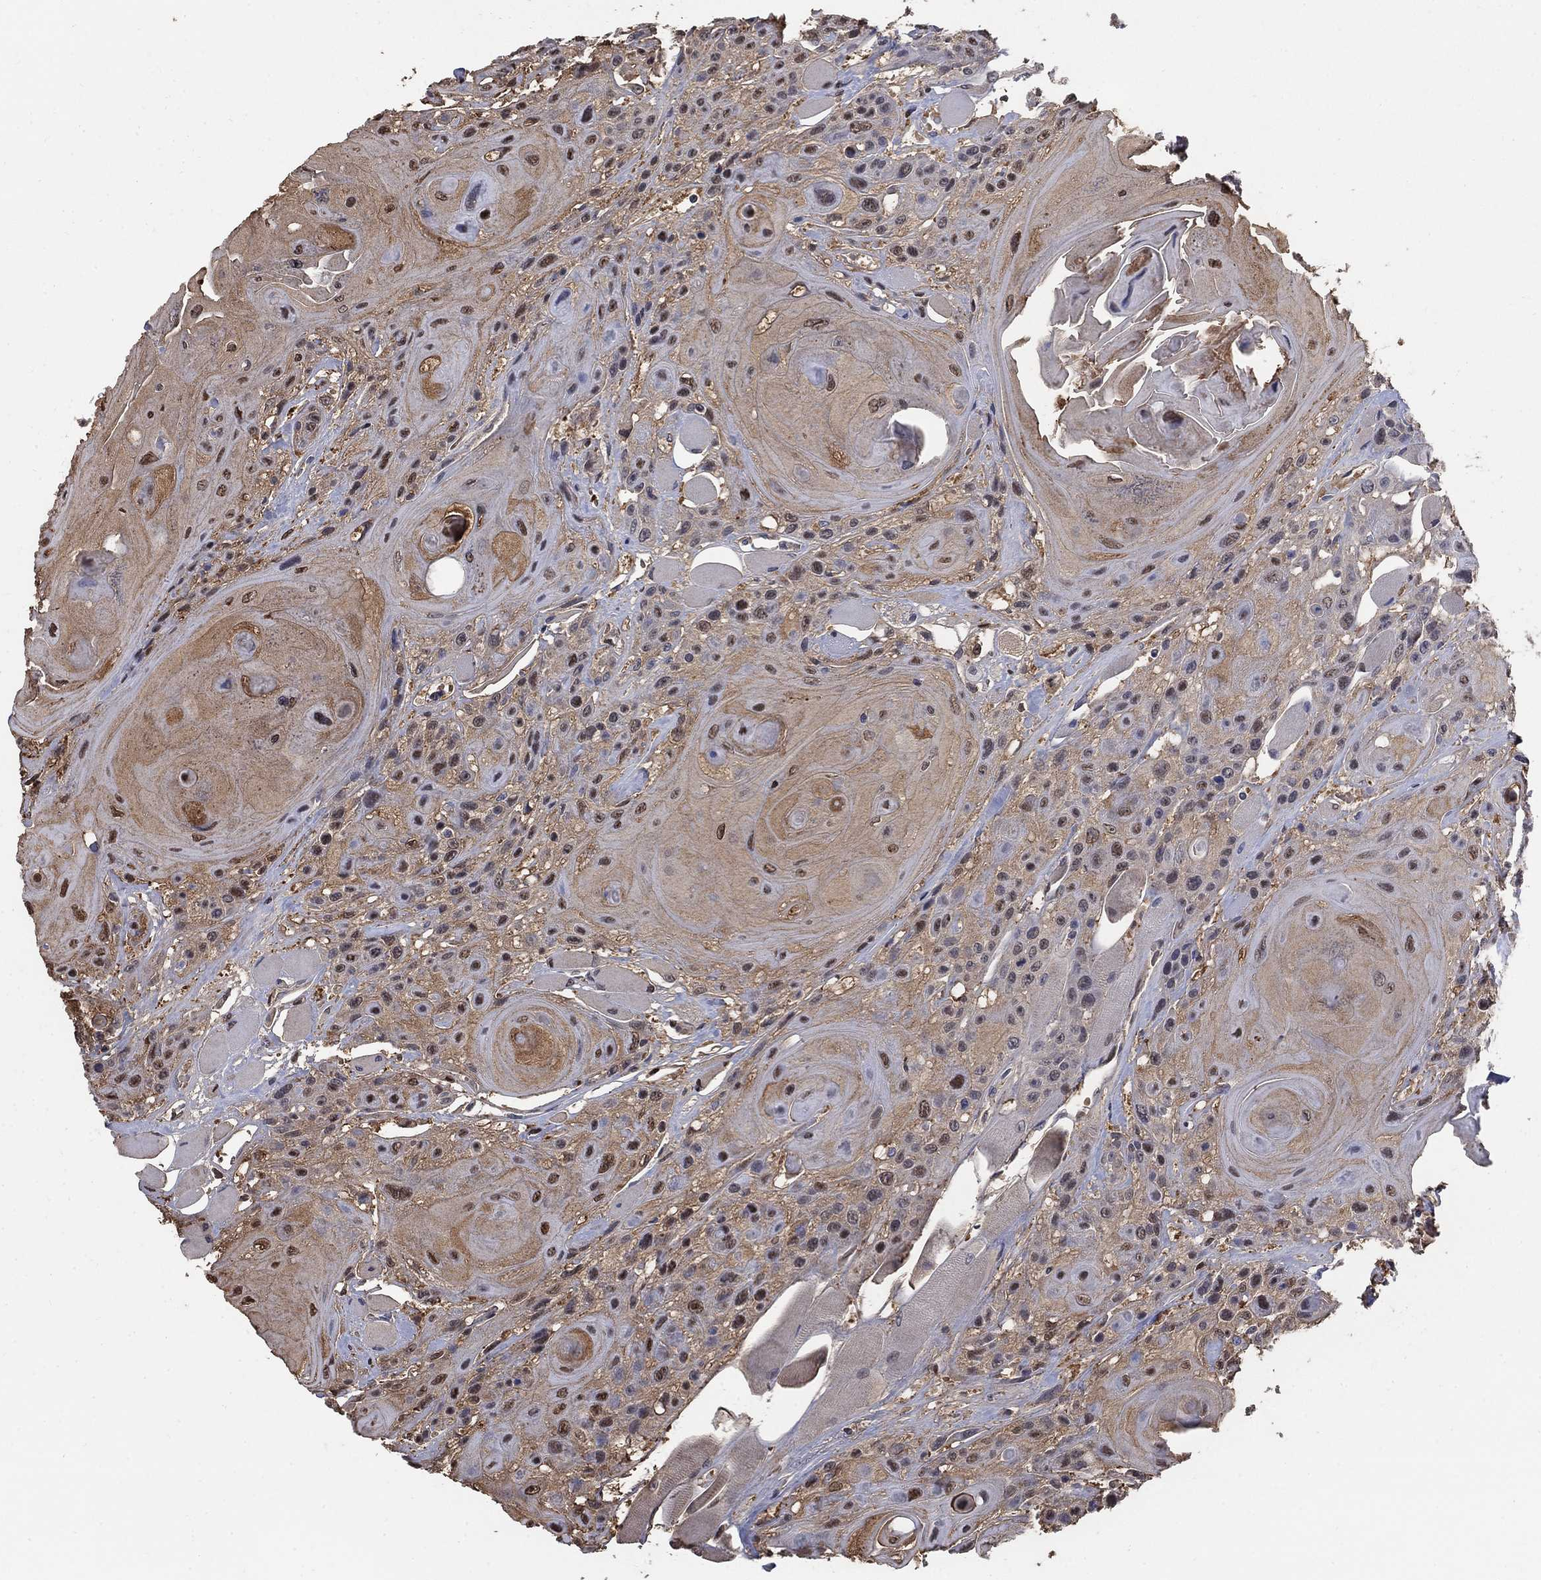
{"staining": {"intensity": "moderate", "quantity": "25%-75%", "location": "cytoplasmic/membranous,nuclear"}, "tissue": "head and neck cancer", "cell_type": "Tumor cells", "image_type": "cancer", "snomed": [{"axis": "morphology", "description": "Squamous cell carcinoma, NOS"}, {"axis": "topography", "description": "Head-Neck"}], "caption": "Immunohistochemical staining of human head and neck squamous cell carcinoma demonstrates medium levels of moderate cytoplasmic/membranous and nuclear expression in approximately 25%-75% of tumor cells. (Brightfield microscopy of DAB IHC at high magnification).", "gene": "MYO3A", "patient": {"sex": "female", "age": 59}}